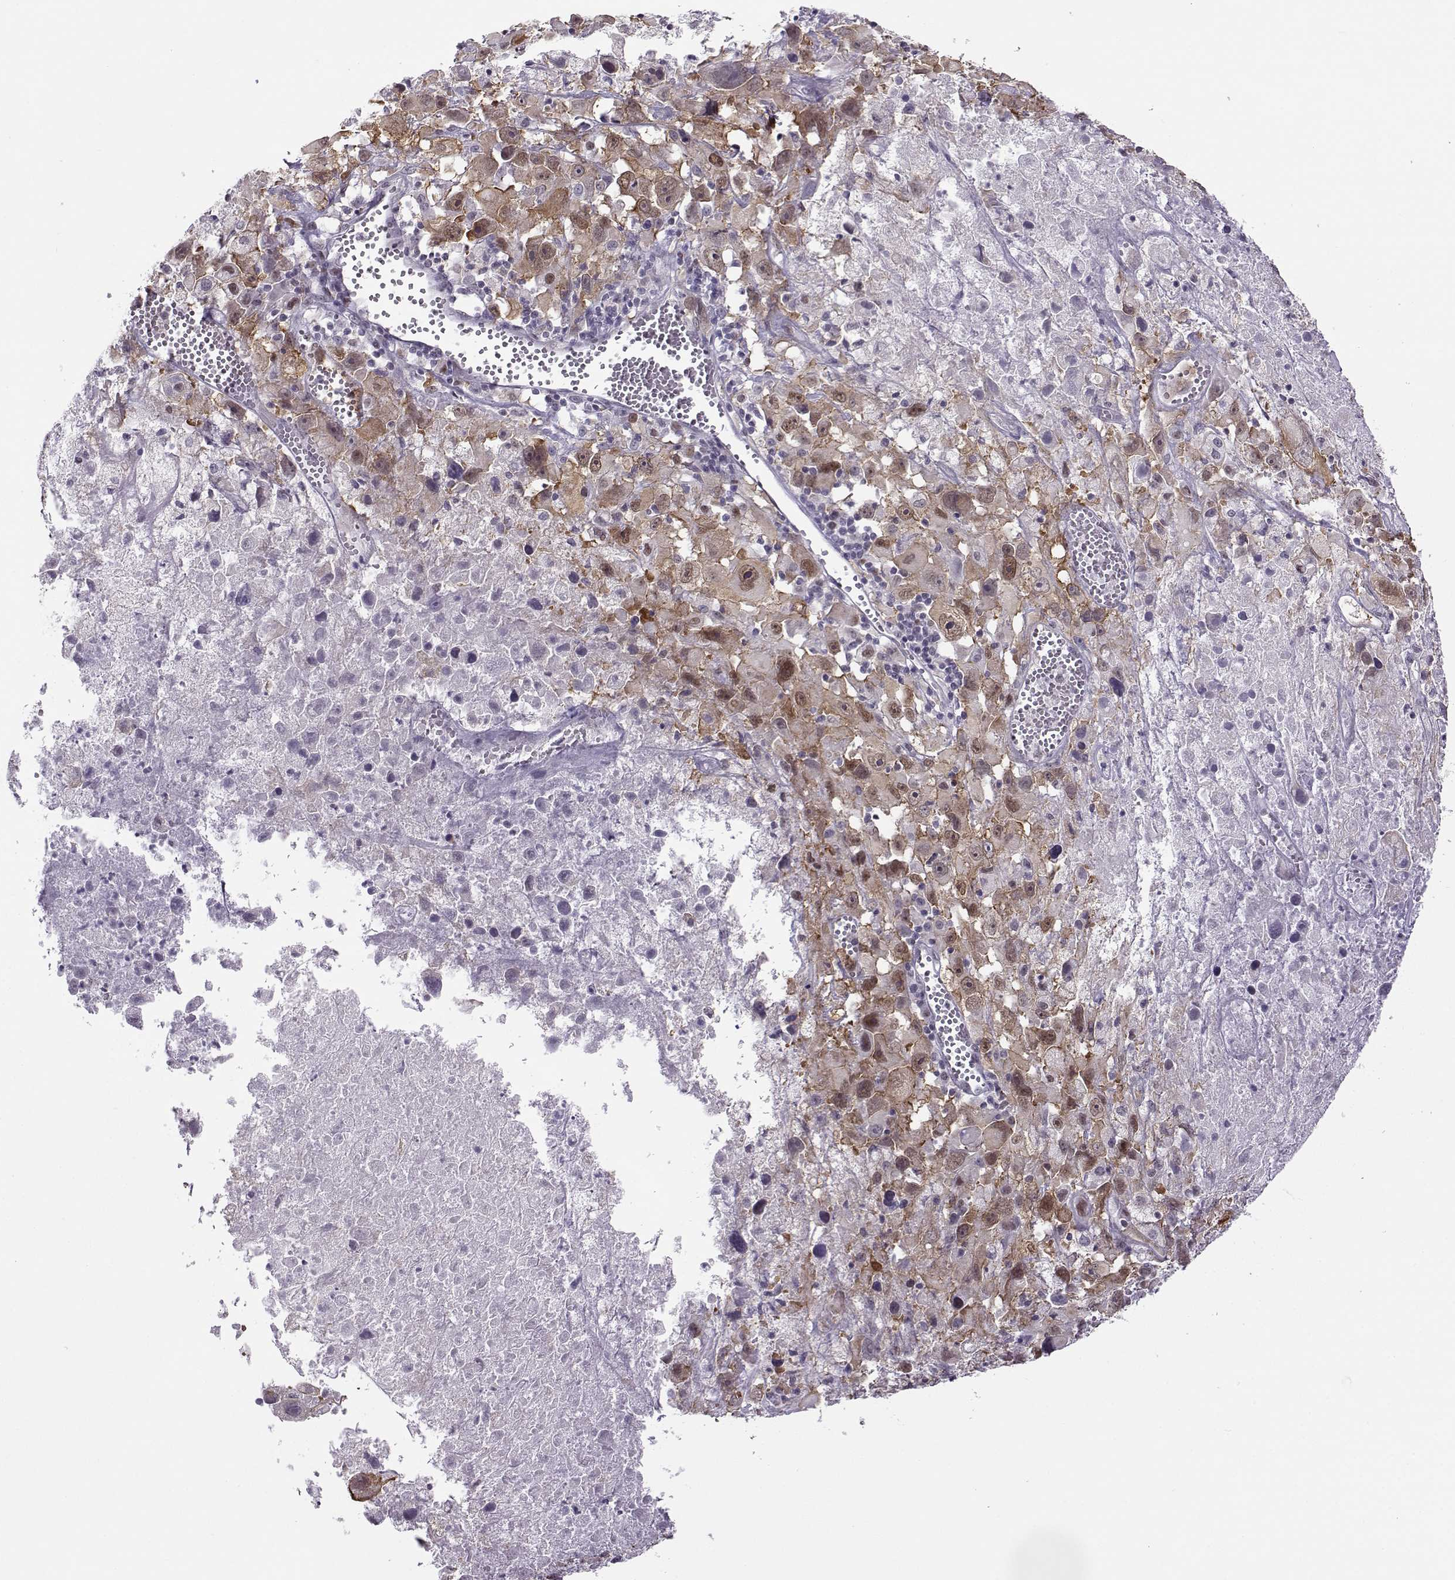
{"staining": {"intensity": "weak", "quantity": "<25%", "location": "cytoplasmic/membranous,nuclear"}, "tissue": "melanoma", "cell_type": "Tumor cells", "image_type": "cancer", "snomed": [{"axis": "morphology", "description": "Malignant melanoma, Metastatic site"}, {"axis": "topography", "description": "Lymph node"}], "caption": "Tumor cells are negative for protein expression in human melanoma. The staining was performed using DAB to visualize the protein expression in brown, while the nuclei were stained in blue with hematoxylin (Magnification: 20x).", "gene": "BACH1", "patient": {"sex": "male", "age": 50}}